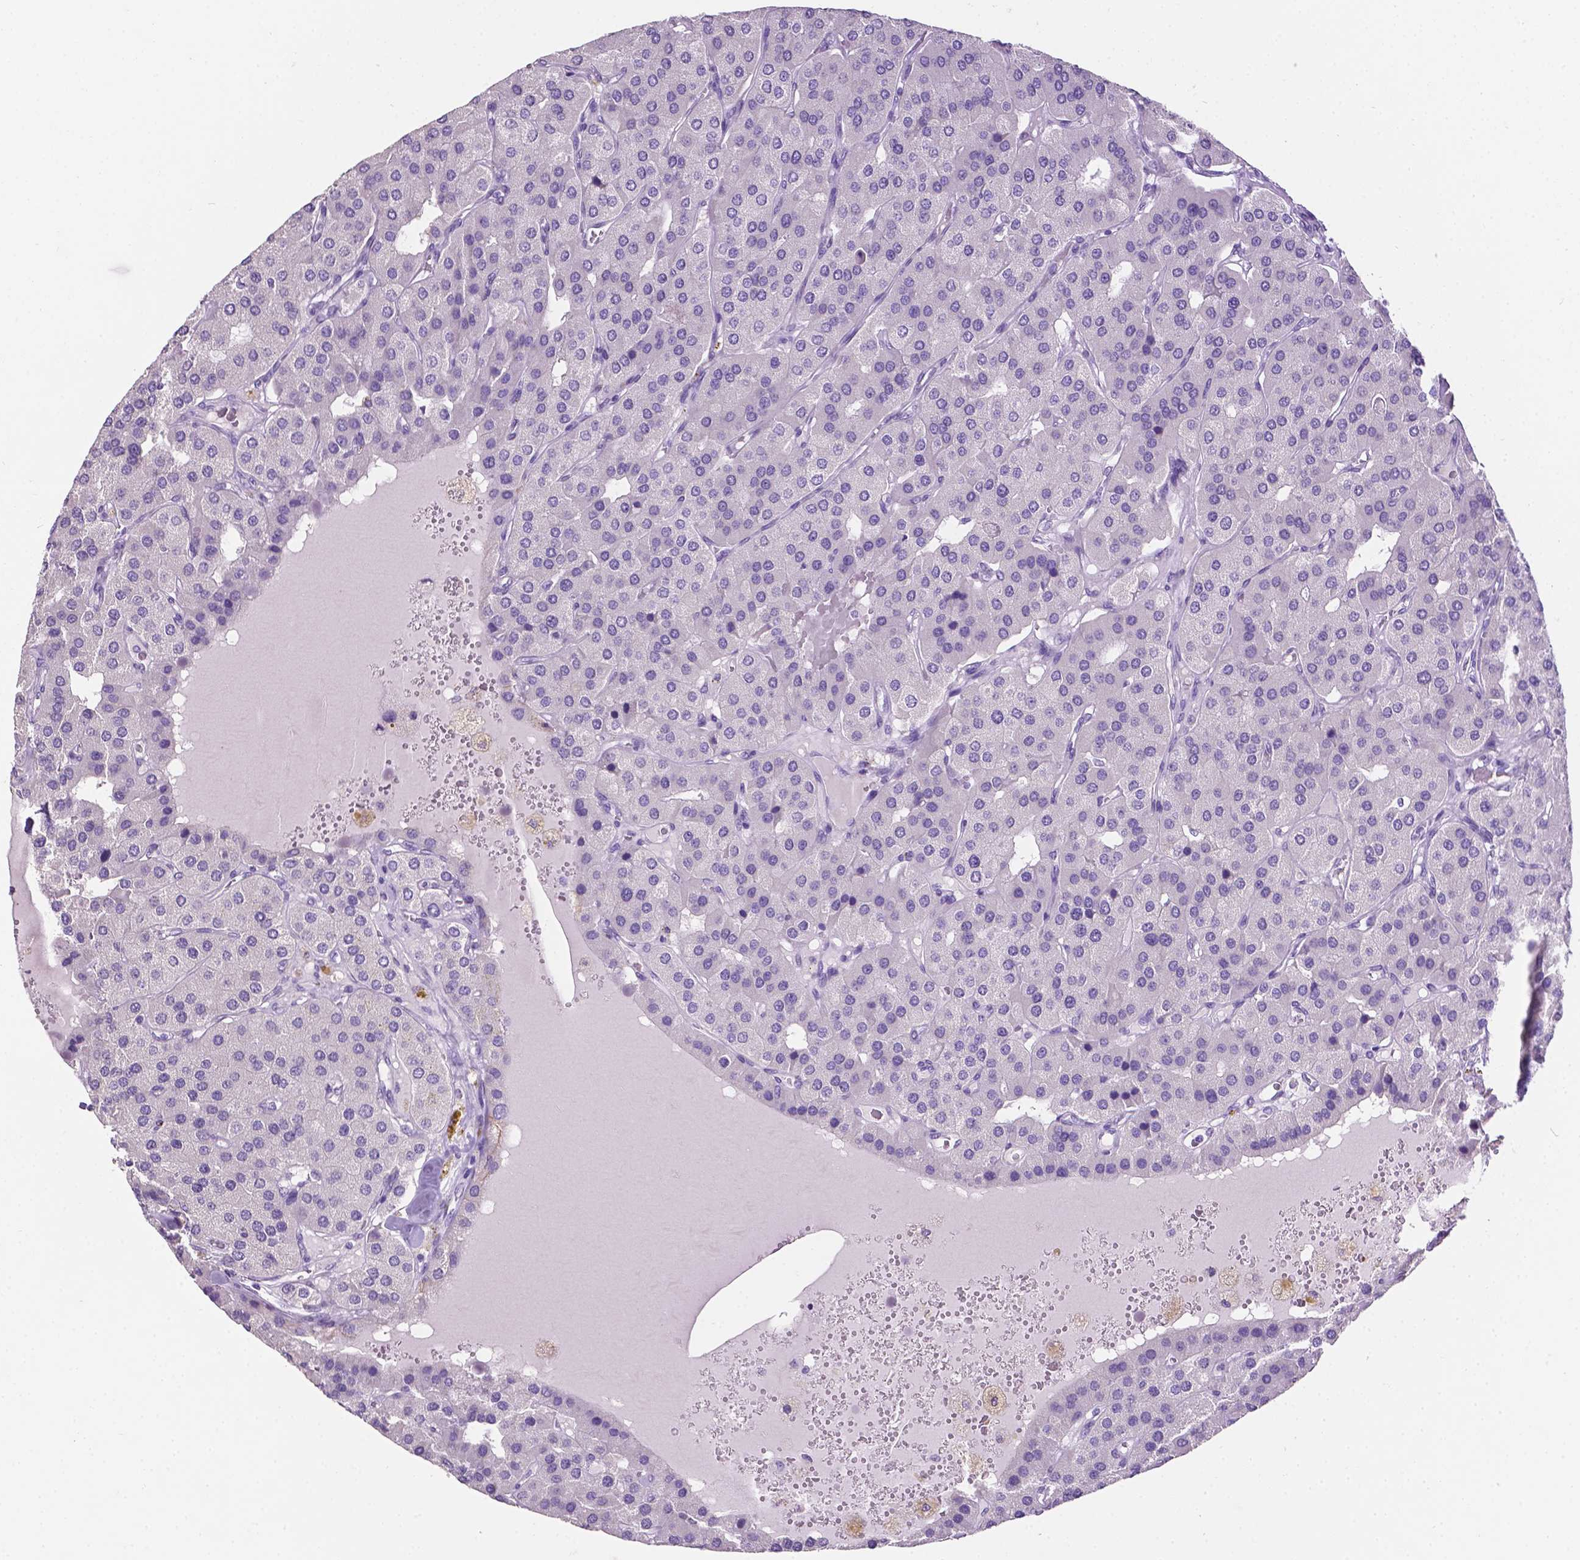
{"staining": {"intensity": "negative", "quantity": "none", "location": "none"}, "tissue": "parathyroid gland", "cell_type": "Glandular cells", "image_type": "normal", "snomed": [{"axis": "morphology", "description": "Normal tissue, NOS"}, {"axis": "morphology", "description": "Adenoma, NOS"}, {"axis": "topography", "description": "Parathyroid gland"}], "caption": "An immunohistochemistry (IHC) histopathology image of normal parathyroid gland is shown. There is no staining in glandular cells of parathyroid gland.", "gene": "TACSTD2", "patient": {"sex": "female", "age": 86}}